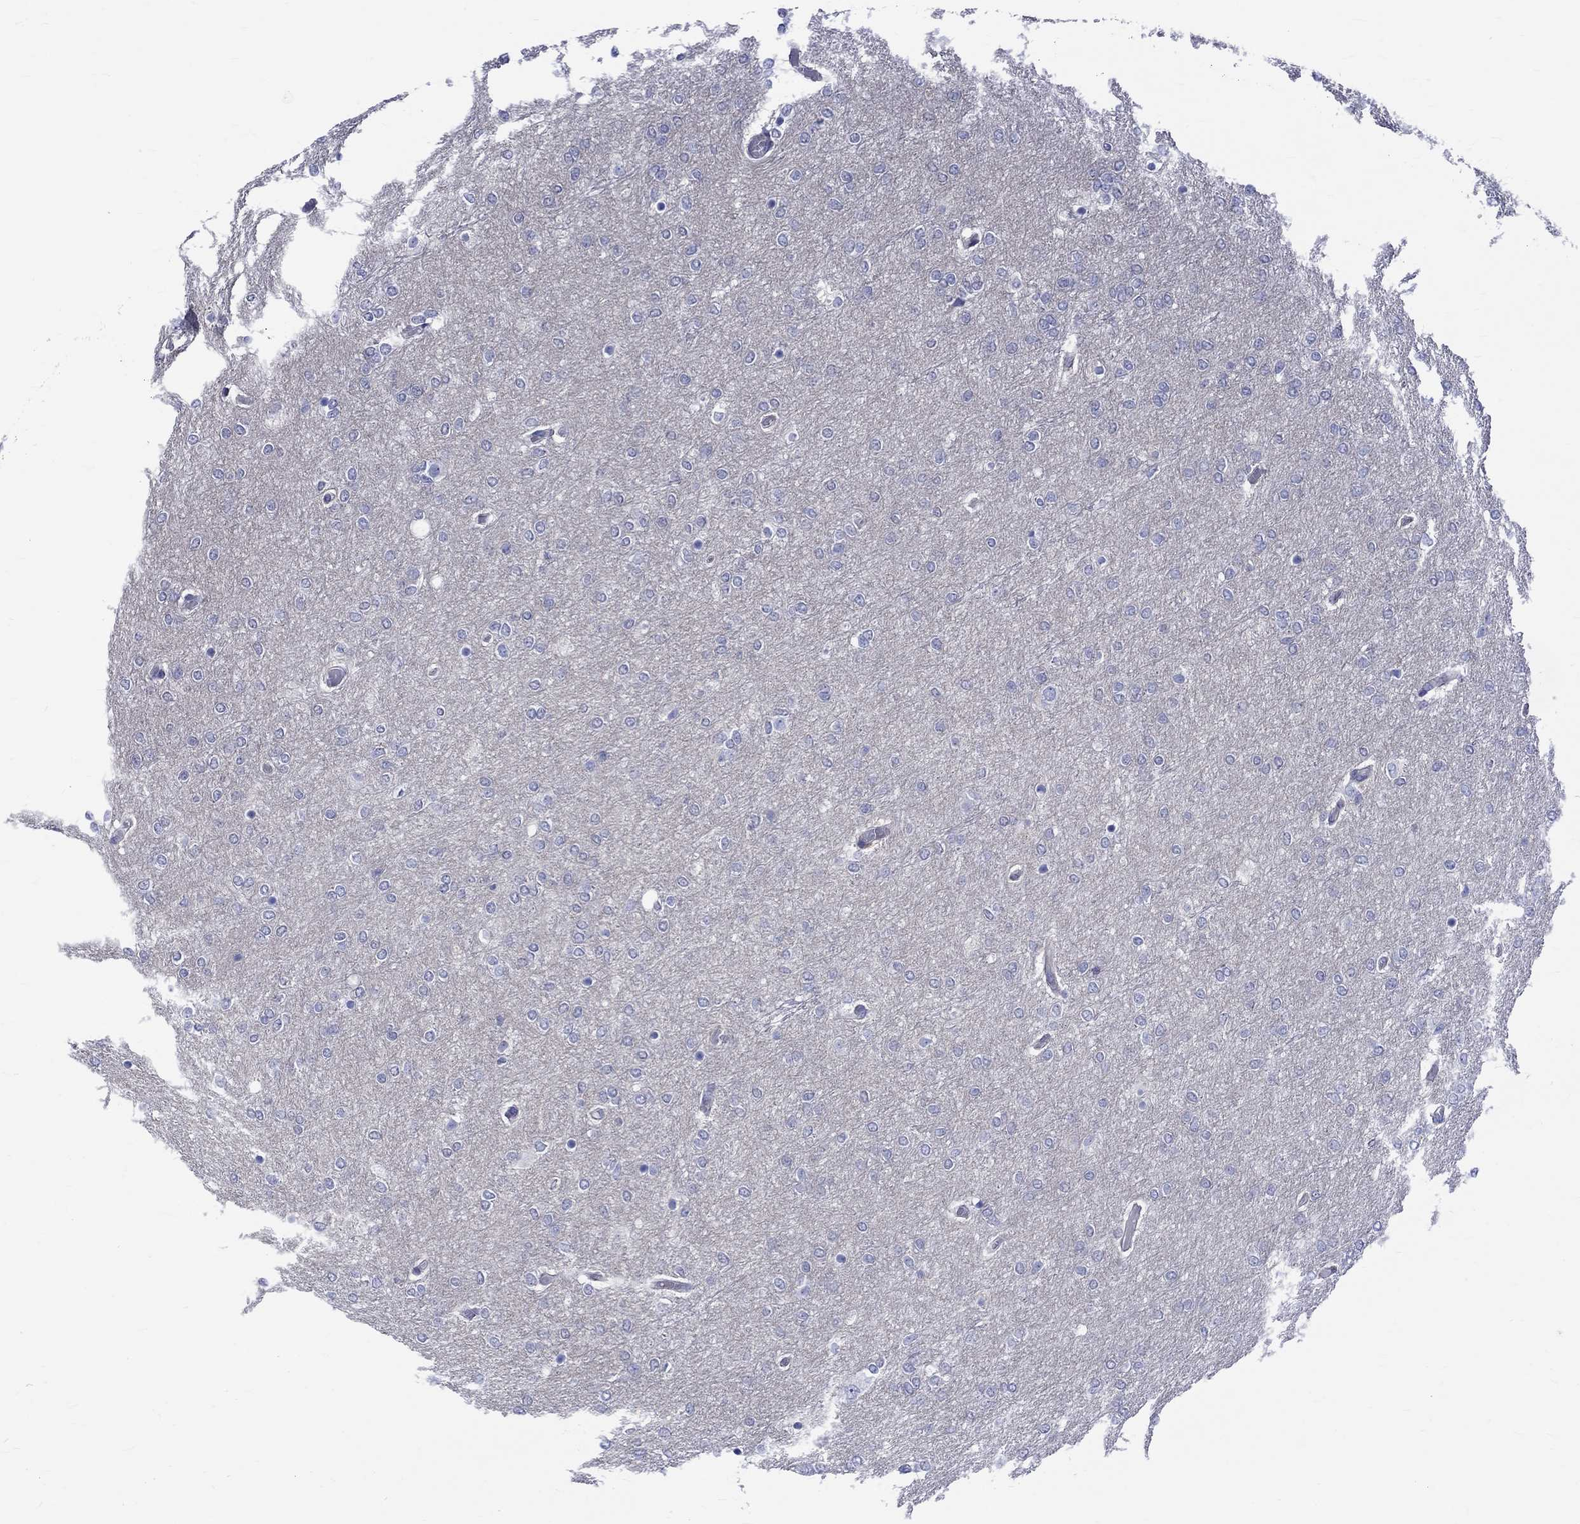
{"staining": {"intensity": "negative", "quantity": "none", "location": "none"}, "tissue": "glioma", "cell_type": "Tumor cells", "image_type": "cancer", "snomed": [{"axis": "morphology", "description": "Glioma, malignant, High grade"}, {"axis": "topography", "description": "Brain"}], "caption": "This is a micrograph of immunohistochemistry (IHC) staining of malignant glioma (high-grade), which shows no positivity in tumor cells.", "gene": "SH2D7", "patient": {"sex": "female", "age": 61}}